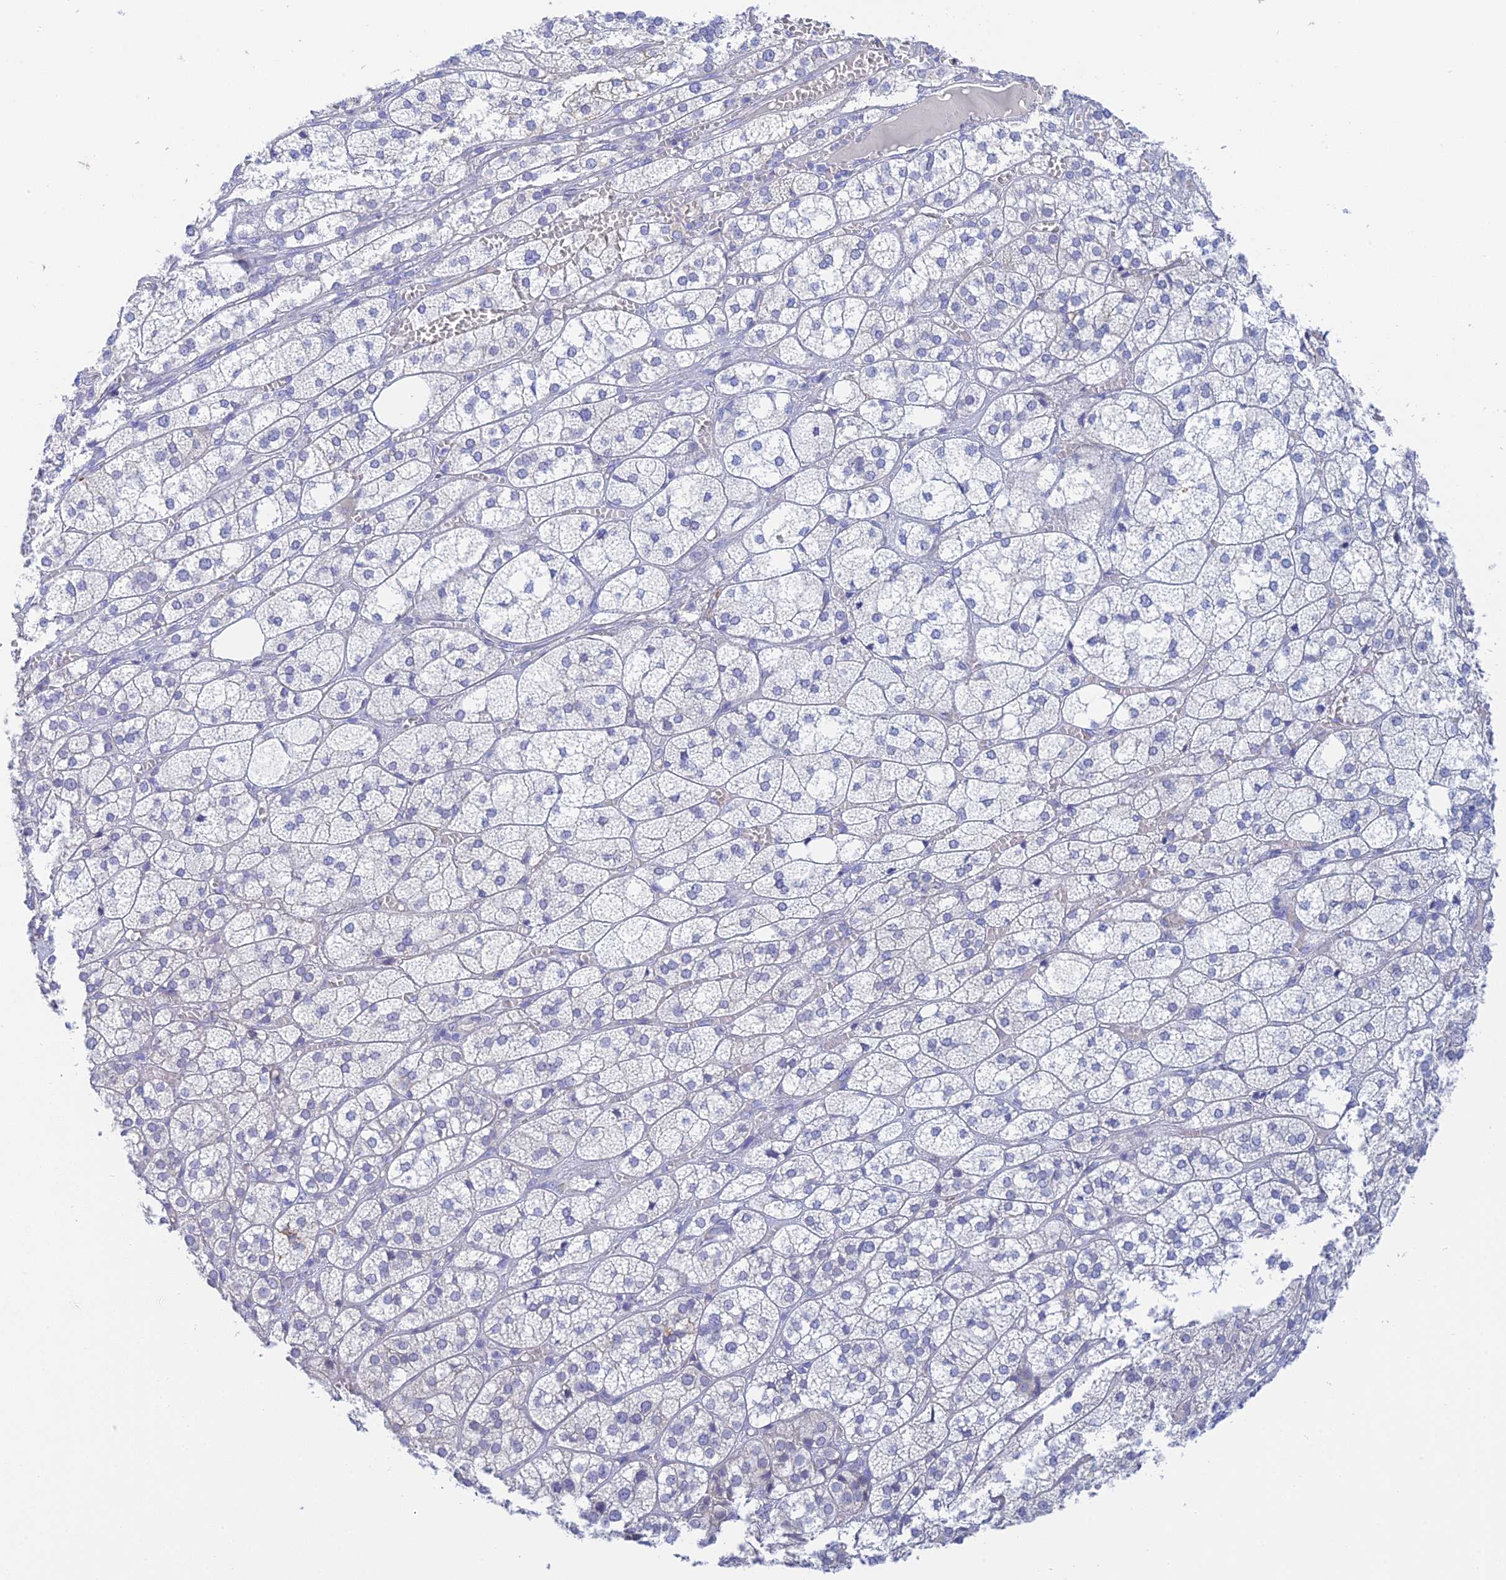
{"staining": {"intensity": "negative", "quantity": "none", "location": "none"}, "tissue": "adrenal gland", "cell_type": "Glandular cells", "image_type": "normal", "snomed": [{"axis": "morphology", "description": "Normal tissue, NOS"}, {"axis": "topography", "description": "Adrenal gland"}], "caption": "Immunohistochemistry (IHC) micrograph of benign human adrenal gland stained for a protein (brown), which exhibits no staining in glandular cells.", "gene": "CEP152", "patient": {"sex": "female", "age": 61}}